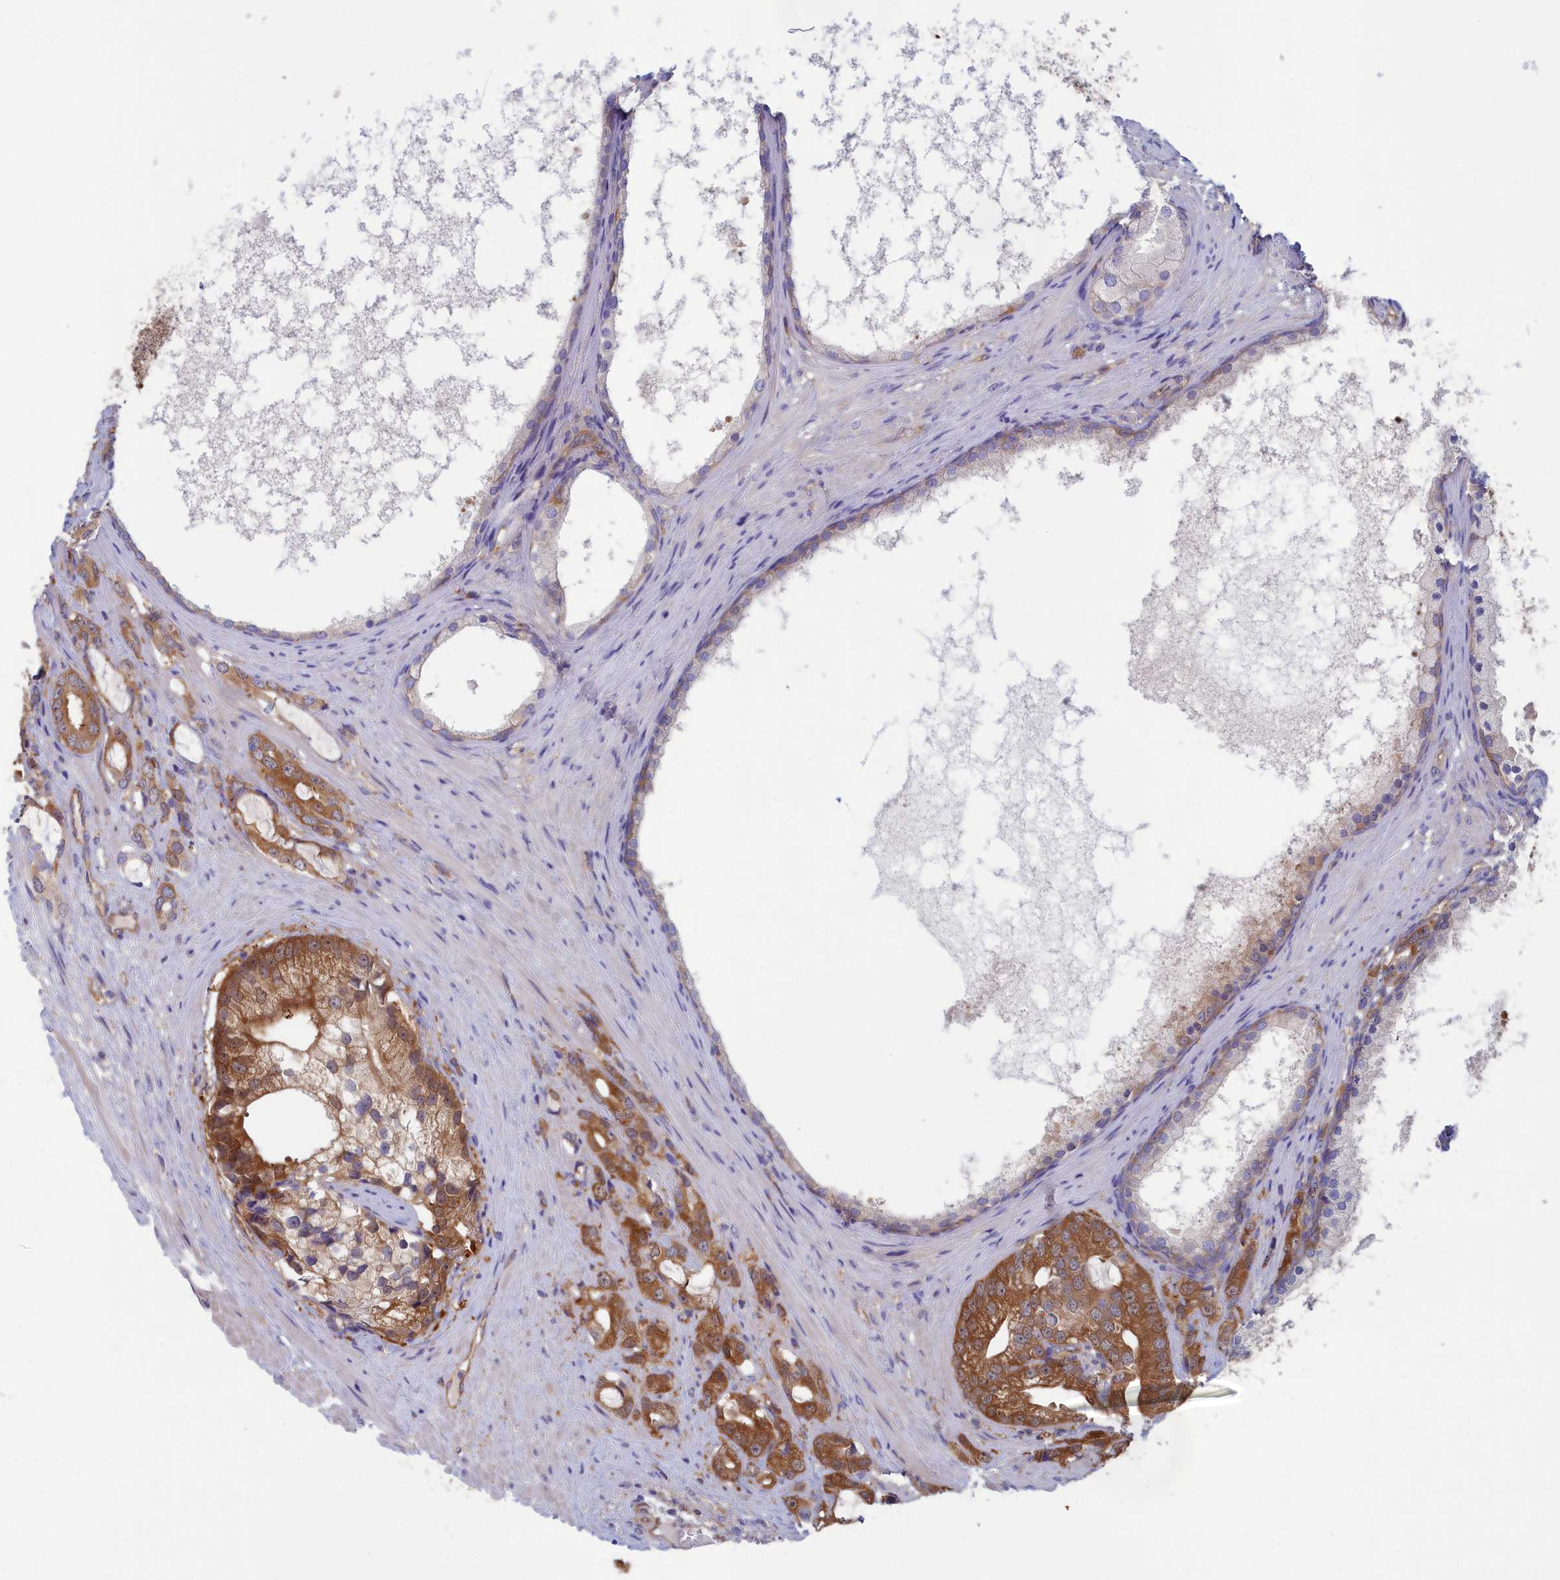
{"staining": {"intensity": "moderate", "quantity": ">75%", "location": "cytoplasmic/membranous"}, "tissue": "prostate cancer", "cell_type": "Tumor cells", "image_type": "cancer", "snomed": [{"axis": "morphology", "description": "Adenocarcinoma, High grade"}, {"axis": "topography", "description": "Prostate"}], "caption": "Prostate cancer (adenocarcinoma (high-grade)) tissue demonstrates moderate cytoplasmic/membranous positivity in approximately >75% of tumor cells, visualized by immunohistochemistry.", "gene": "SYNDIG1L", "patient": {"sex": "male", "age": 75}}